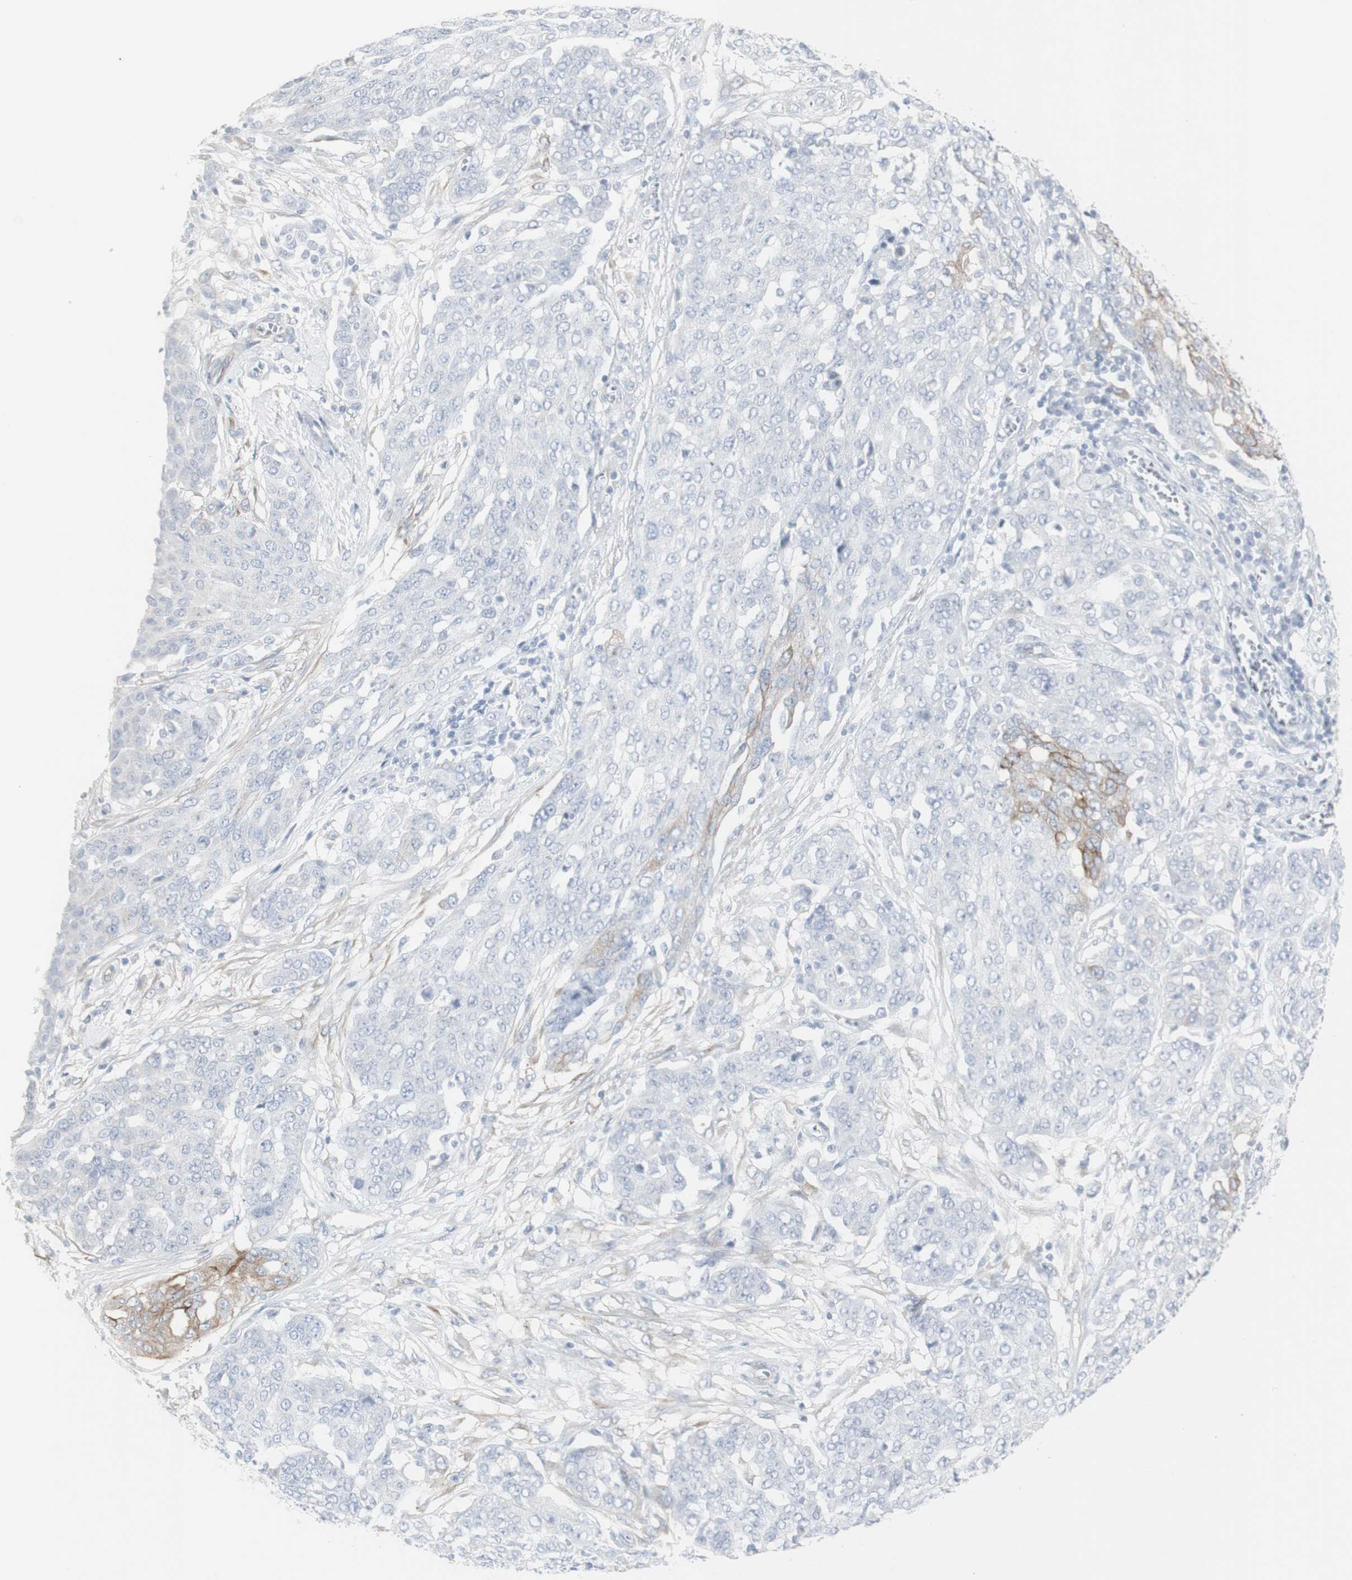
{"staining": {"intensity": "weak", "quantity": "<25%", "location": "cytoplasmic/membranous"}, "tissue": "ovarian cancer", "cell_type": "Tumor cells", "image_type": "cancer", "snomed": [{"axis": "morphology", "description": "Cystadenocarcinoma, serous, NOS"}, {"axis": "topography", "description": "Soft tissue"}, {"axis": "topography", "description": "Ovary"}], "caption": "The histopathology image shows no staining of tumor cells in ovarian serous cystadenocarcinoma.", "gene": "ENSG00000198211", "patient": {"sex": "female", "age": 57}}